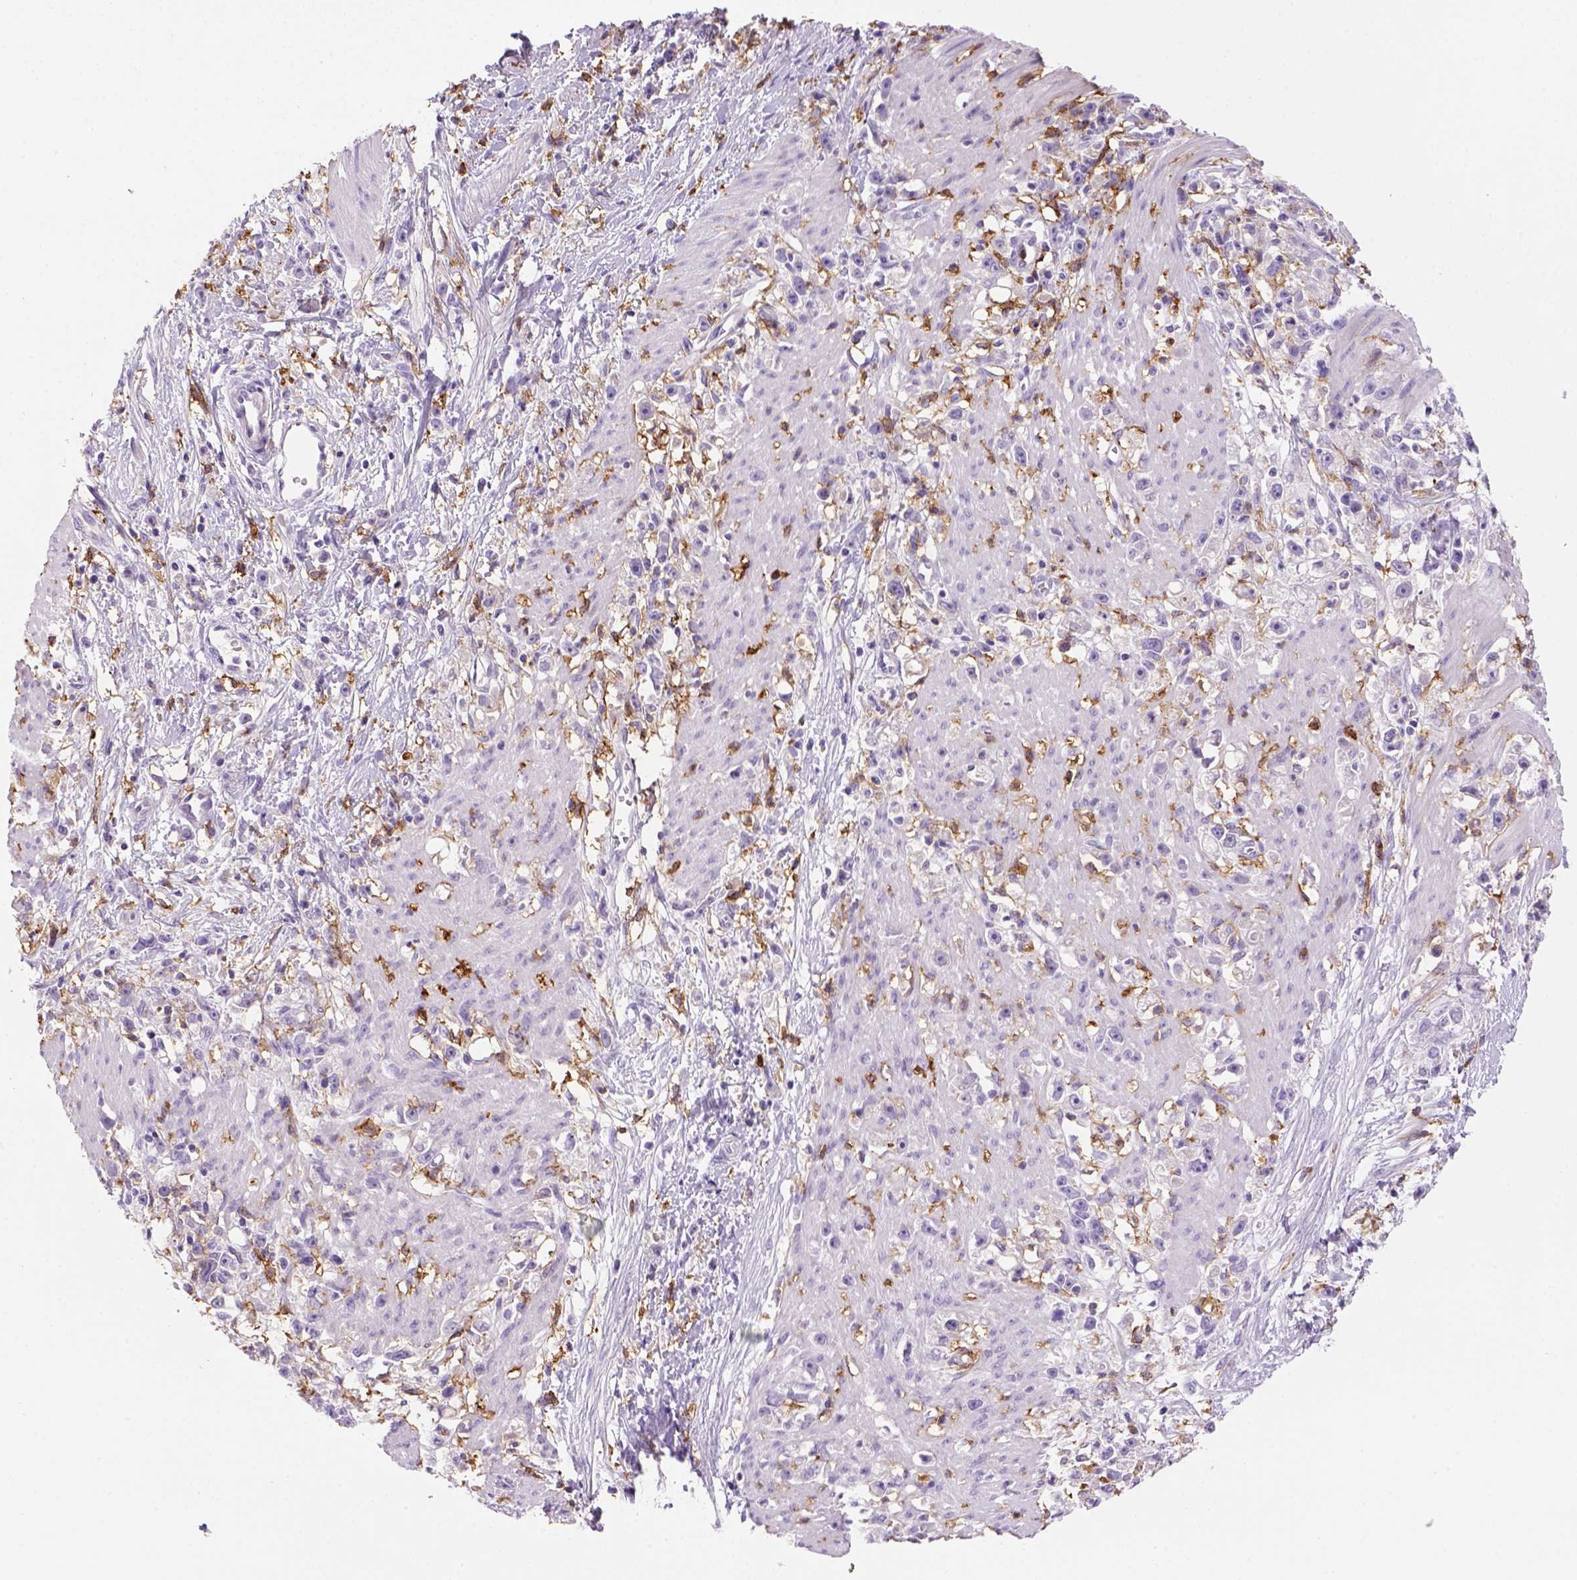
{"staining": {"intensity": "negative", "quantity": "none", "location": "none"}, "tissue": "stomach cancer", "cell_type": "Tumor cells", "image_type": "cancer", "snomed": [{"axis": "morphology", "description": "Adenocarcinoma, NOS"}, {"axis": "topography", "description": "Stomach"}], "caption": "Tumor cells are negative for brown protein staining in stomach cancer.", "gene": "CD14", "patient": {"sex": "female", "age": 59}}